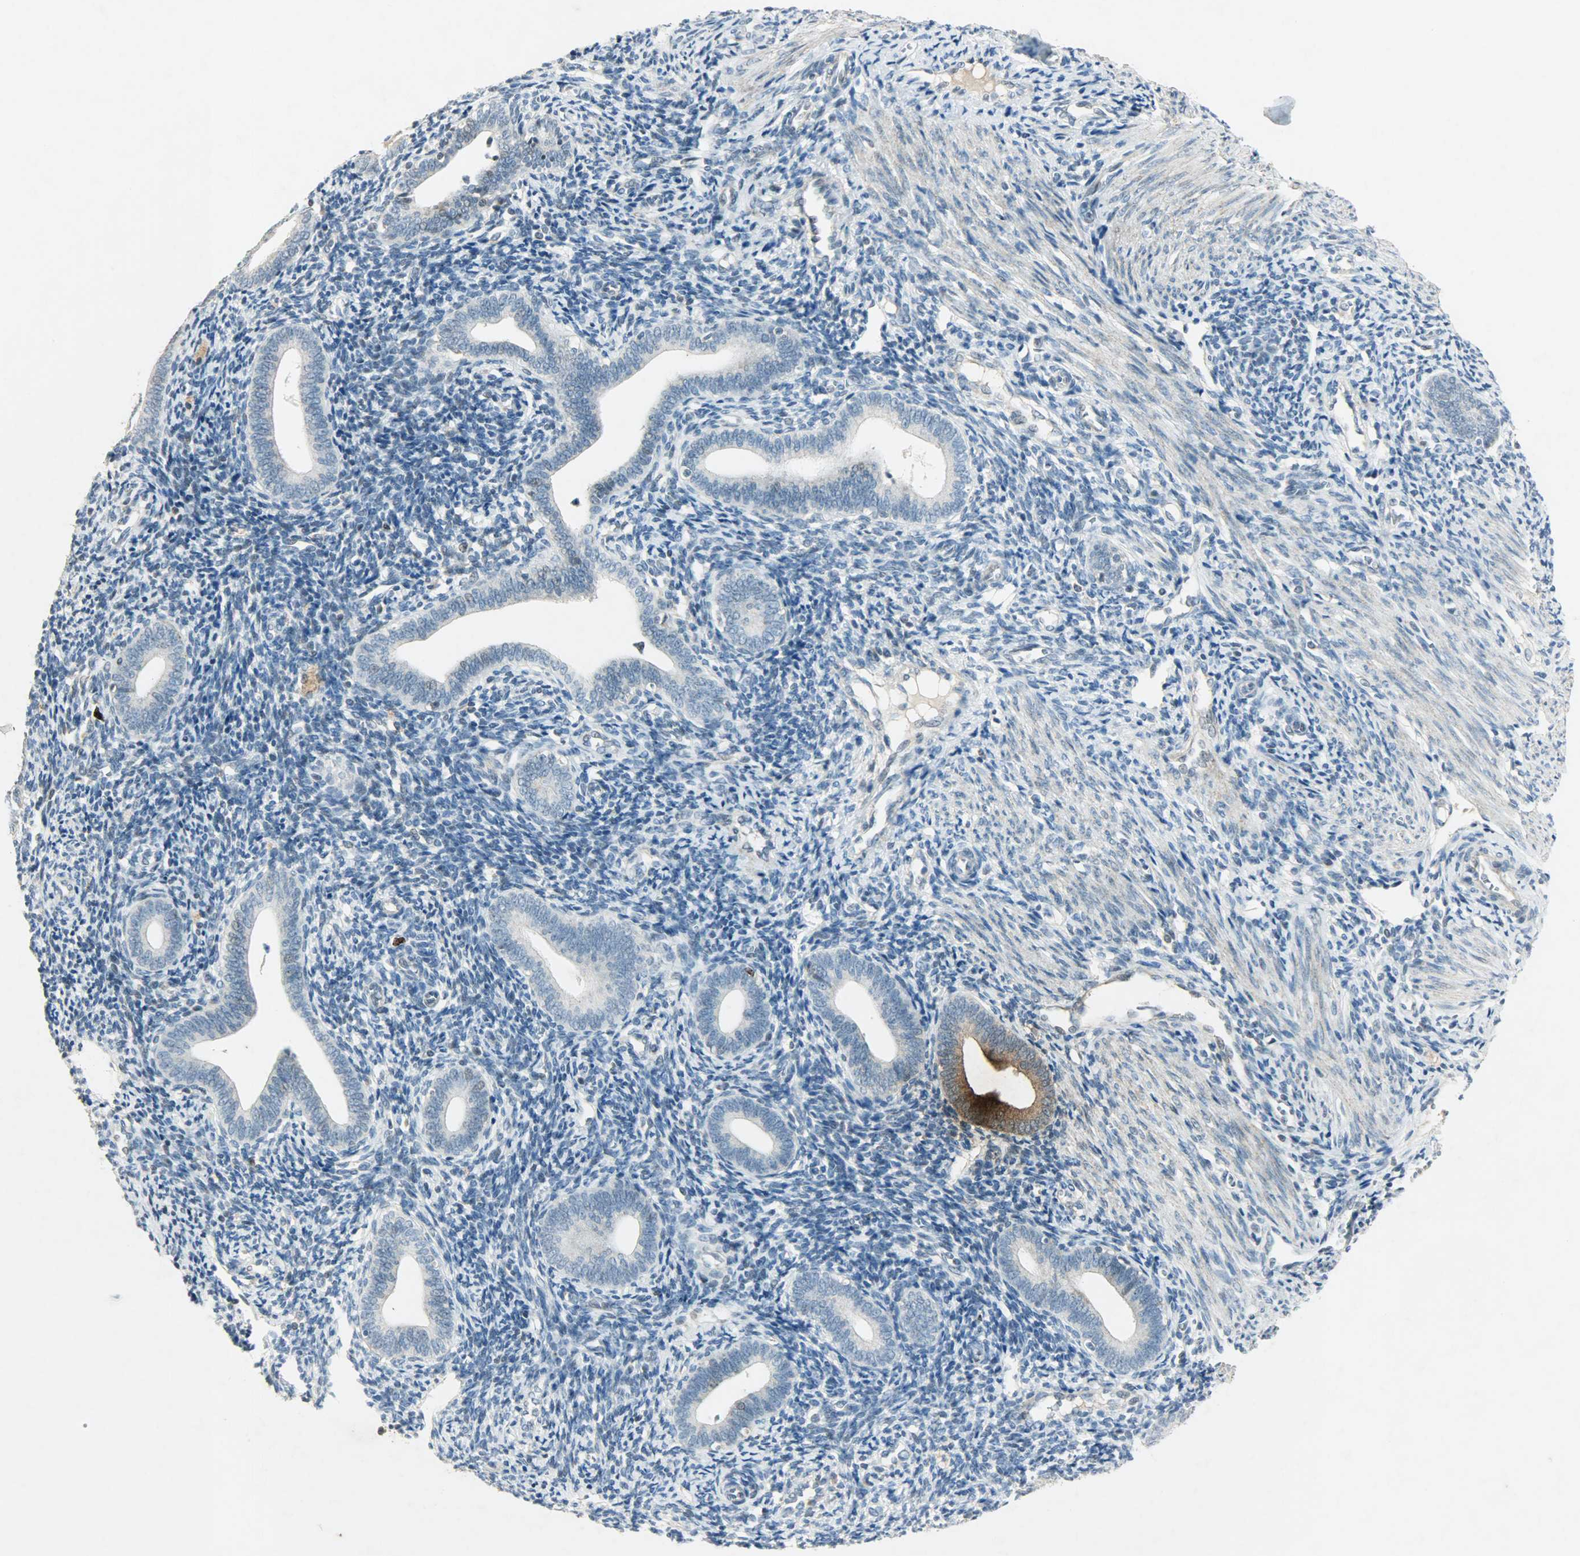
{"staining": {"intensity": "moderate", "quantity": "<25%", "location": "nuclear"}, "tissue": "endometrium", "cell_type": "Cells in endometrial stroma", "image_type": "normal", "snomed": [{"axis": "morphology", "description": "Normal tissue, NOS"}, {"axis": "topography", "description": "Uterus"}, {"axis": "topography", "description": "Endometrium"}], "caption": "This is a histology image of immunohistochemistry staining of benign endometrium, which shows moderate positivity in the nuclear of cells in endometrial stroma.", "gene": "AURKB", "patient": {"sex": "female", "age": 33}}